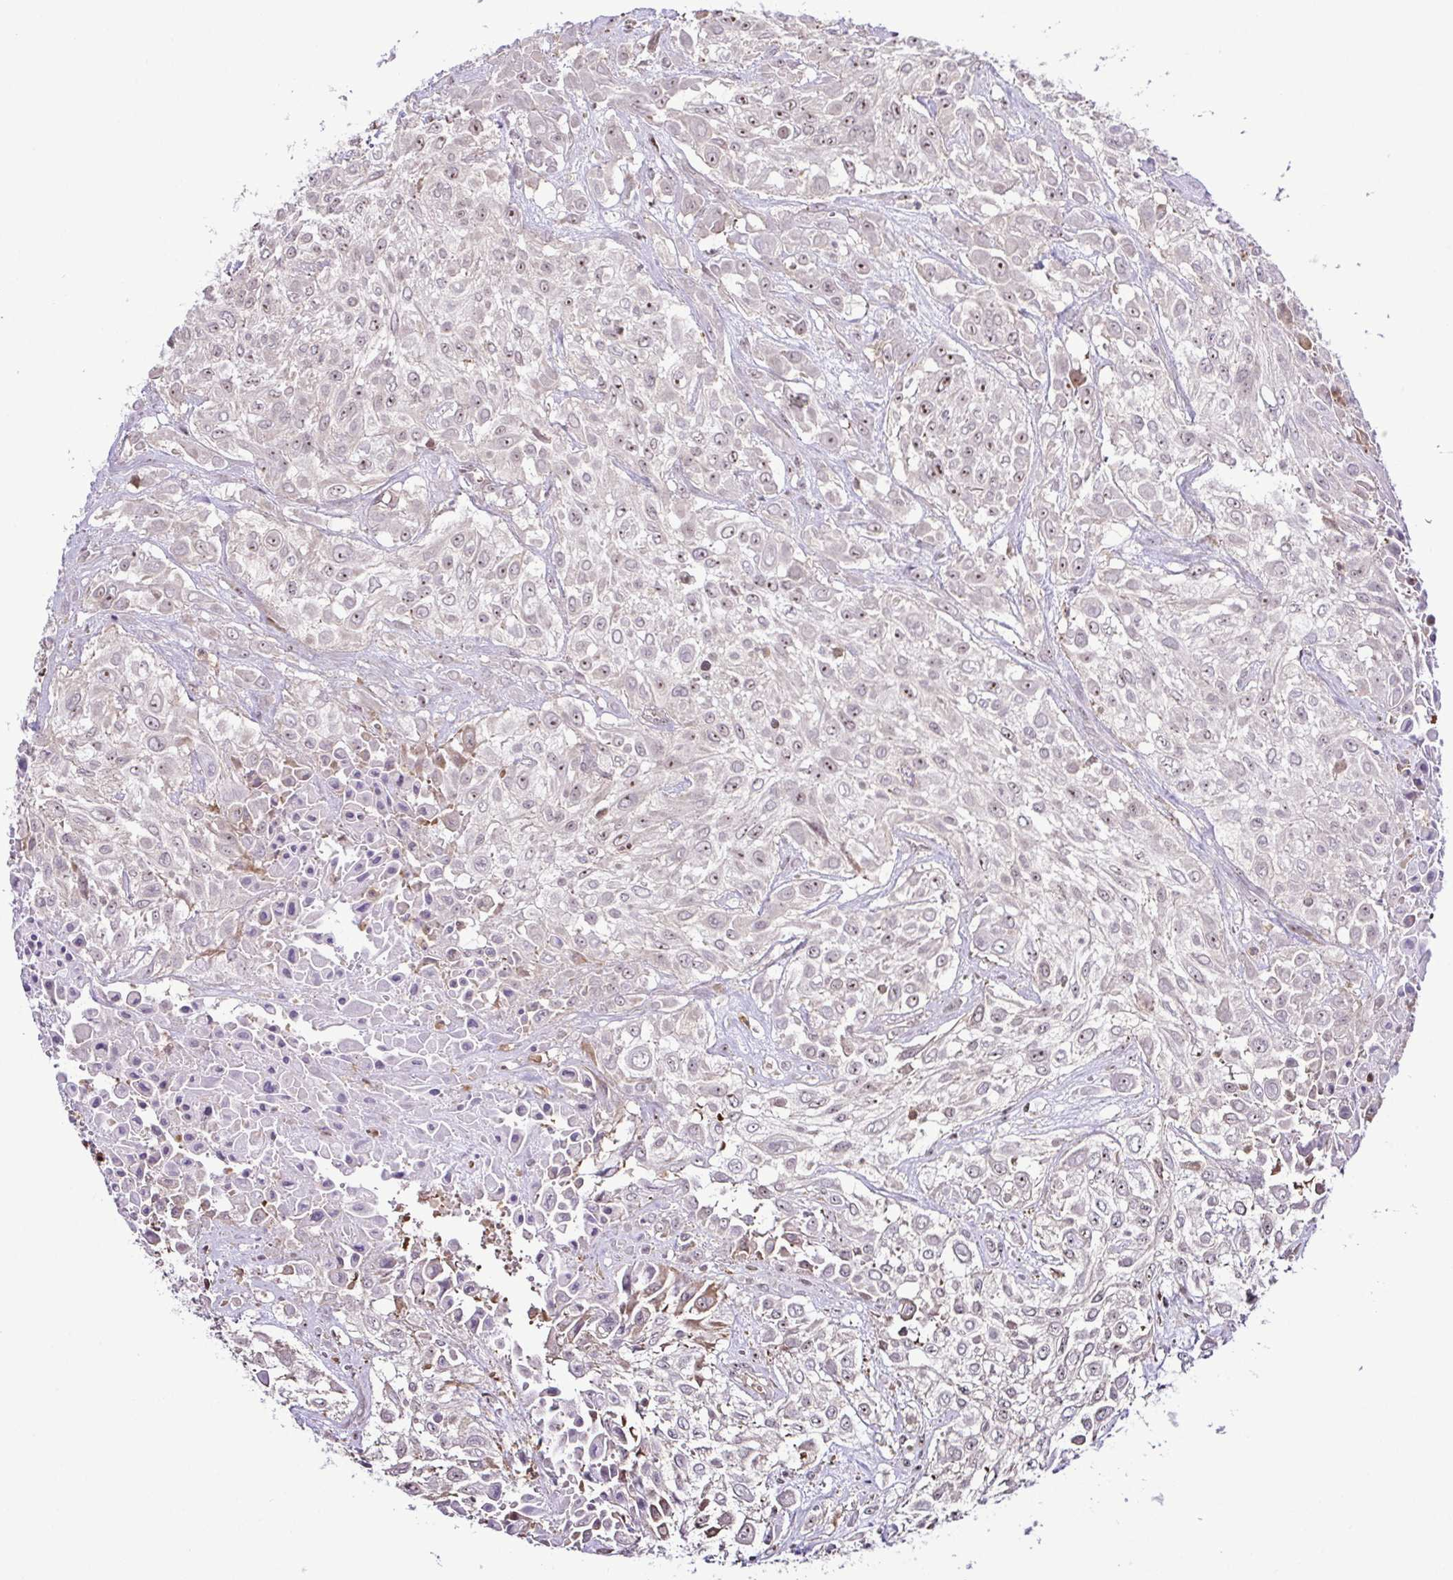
{"staining": {"intensity": "moderate", "quantity": "<25%", "location": "nuclear"}, "tissue": "urothelial cancer", "cell_type": "Tumor cells", "image_type": "cancer", "snomed": [{"axis": "morphology", "description": "Urothelial carcinoma, High grade"}, {"axis": "topography", "description": "Urinary bladder"}], "caption": "High-magnification brightfield microscopy of high-grade urothelial carcinoma stained with DAB (3,3'-diaminobenzidine) (brown) and counterstained with hematoxylin (blue). tumor cells exhibit moderate nuclear expression is appreciated in about<25% of cells. (Stains: DAB (3,3'-diaminobenzidine) in brown, nuclei in blue, Microscopy: brightfield microscopy at high magnification).", "gene": "RSL24D1", "patient": {"sex": "male", "age": 57}}